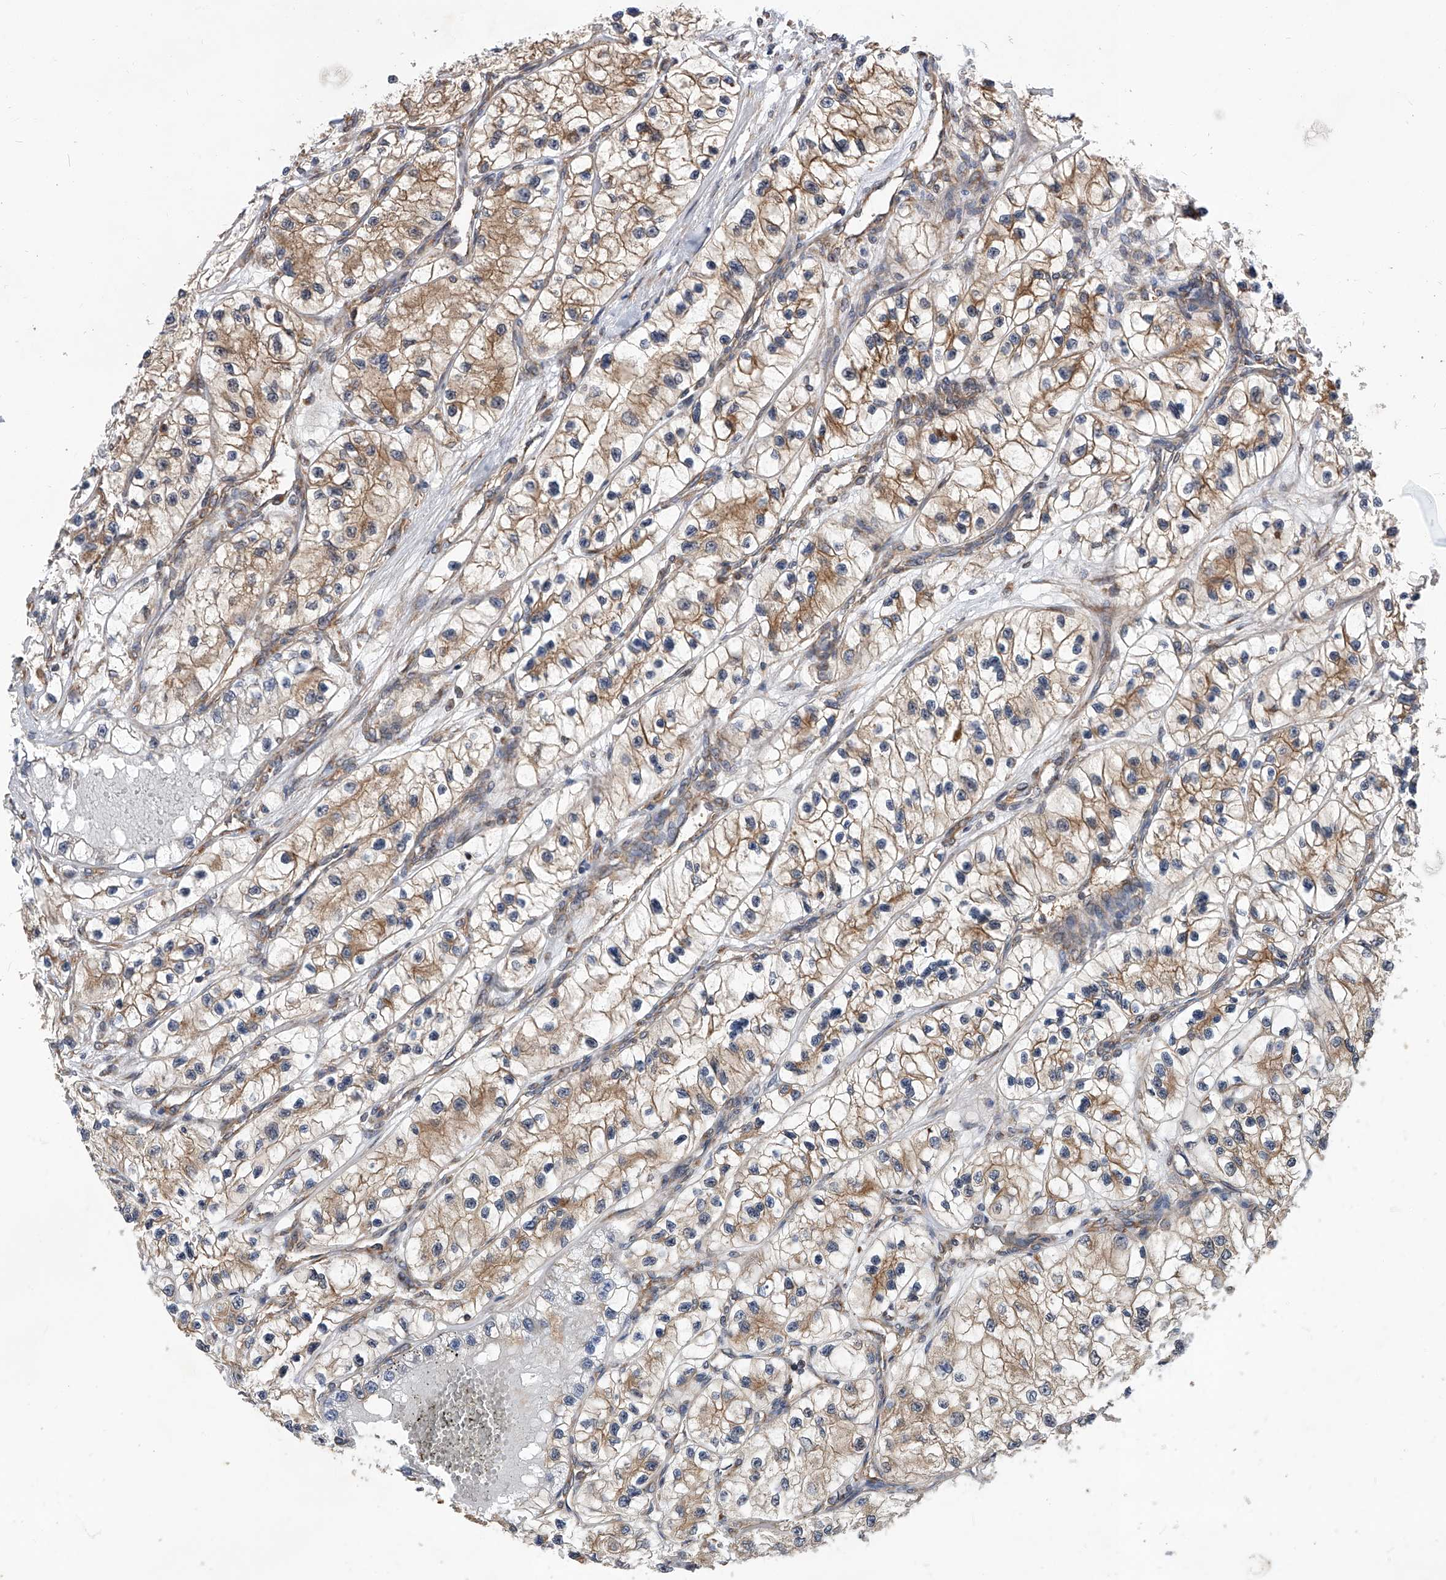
{"staining": {"intensity": "moderate", "quantity": ">75%", "location": "cytoplasmic/membranous"}, "tissue": "renal cancer", "cell_type": "Tumor cells", "image_type": "cancer", "snomed": [{"axis": "morphology", "description": "Adenocarcinoma, NOS"}, {"axis": "topography", "description": "Kidney"}], "caption": "Moderate cytoplasmic/membranous positivity for a protein is identified in approximately >75% of tumor cells of renal cancer (adenocarcinoma) using IHC.", "gene": "CFAP410", "patient": {"sex": "female", "age": 57}}